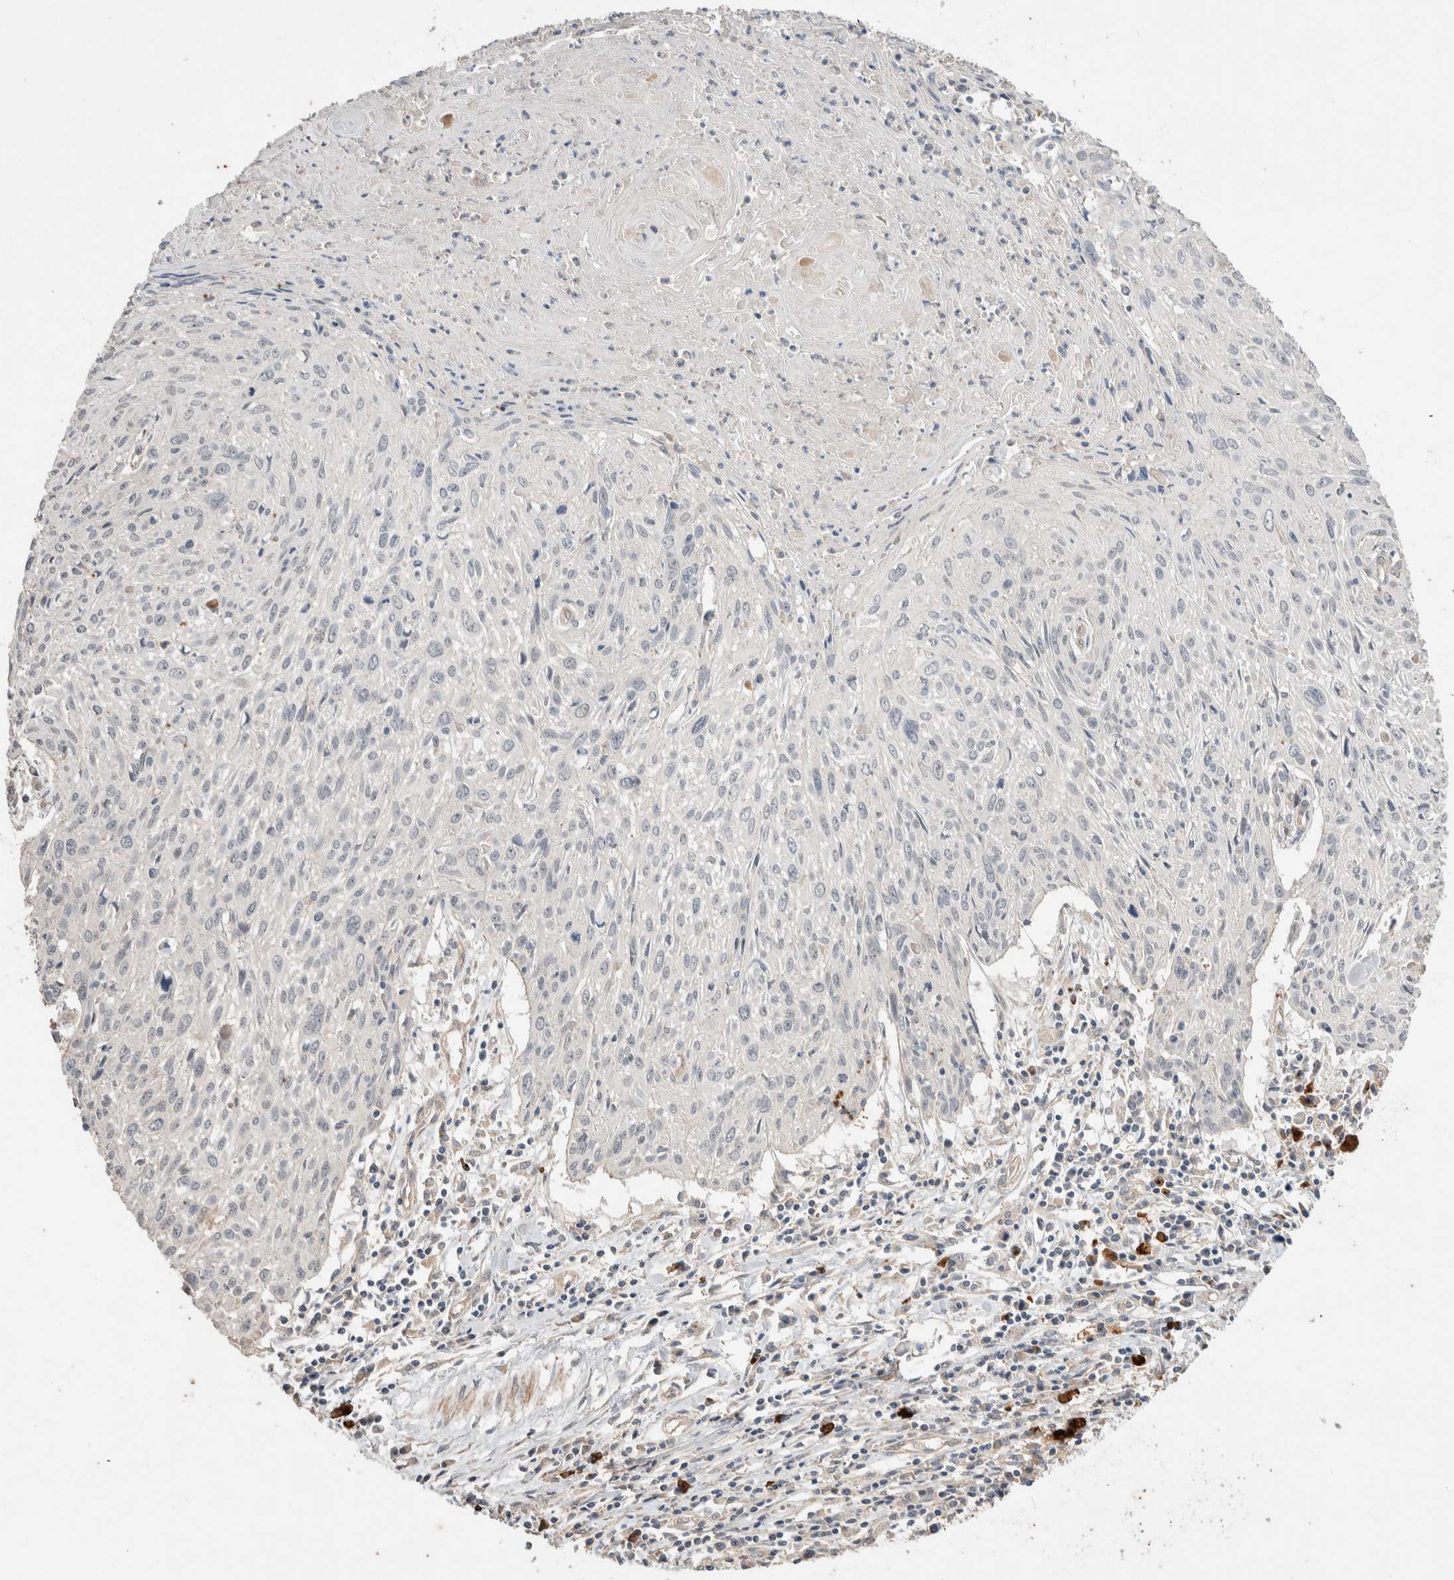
{"staining": {"intensity": "negative", "quantity": "none", "location": "none"}, "tissue": "cervical cancer", "cell_type": "Tumor cells", "image_type": "cancer", "snomed": [{"axis": "morphology", "description": "Squamous cell carcinoma, NOS"}, {"axis": "topography", "description": "Cervix"}], "caption": "DAB (3,3'-diaminobenzidine) immunohistochemical staining of cervical squamous cell carcinoma shows no significant positivity in tumor cells.", "gene": "WDR91", "patient": {"sex": "female", "age": 51}}